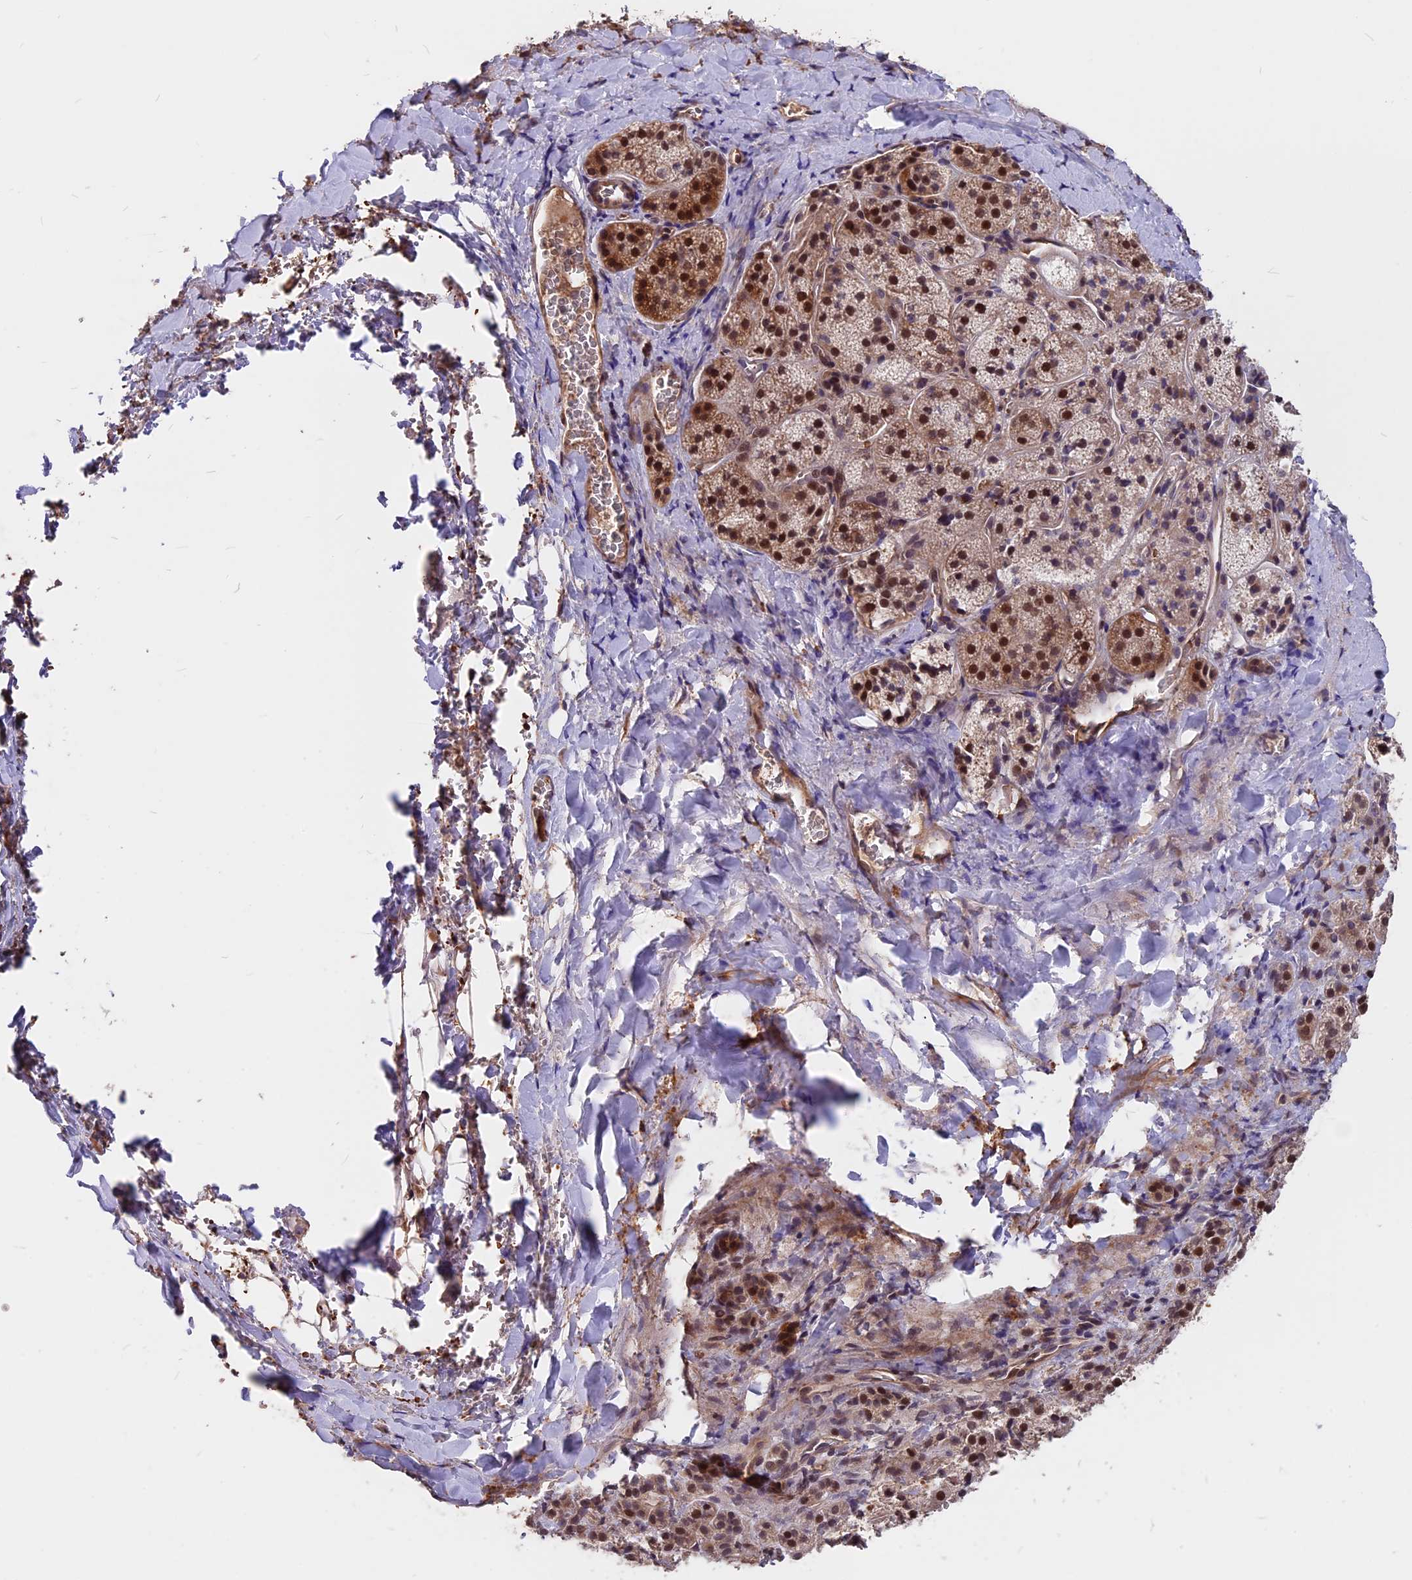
{"staining": {"intensity": "moderate", "quantity": "25%-75%", "location": "cytoplasmic/membranous,nuclear"}, "tissue": "adrenal gland", "cell_type": "Glandular cells", "image_type": "normal", "snomed": [{"axis": "morphology", "description": "Normal tissue, NOS"}, {"axis": "topography", "description": "Adrenal gland"}], "caption": "Glandular cells display moderate cytoplasmic/membranous,nuclear staining in approximately 25%-75% of cells in unremarkable adrenal gland.", "gene": "ZC3H10", "patient": {"sex": "female", "age": 44}}